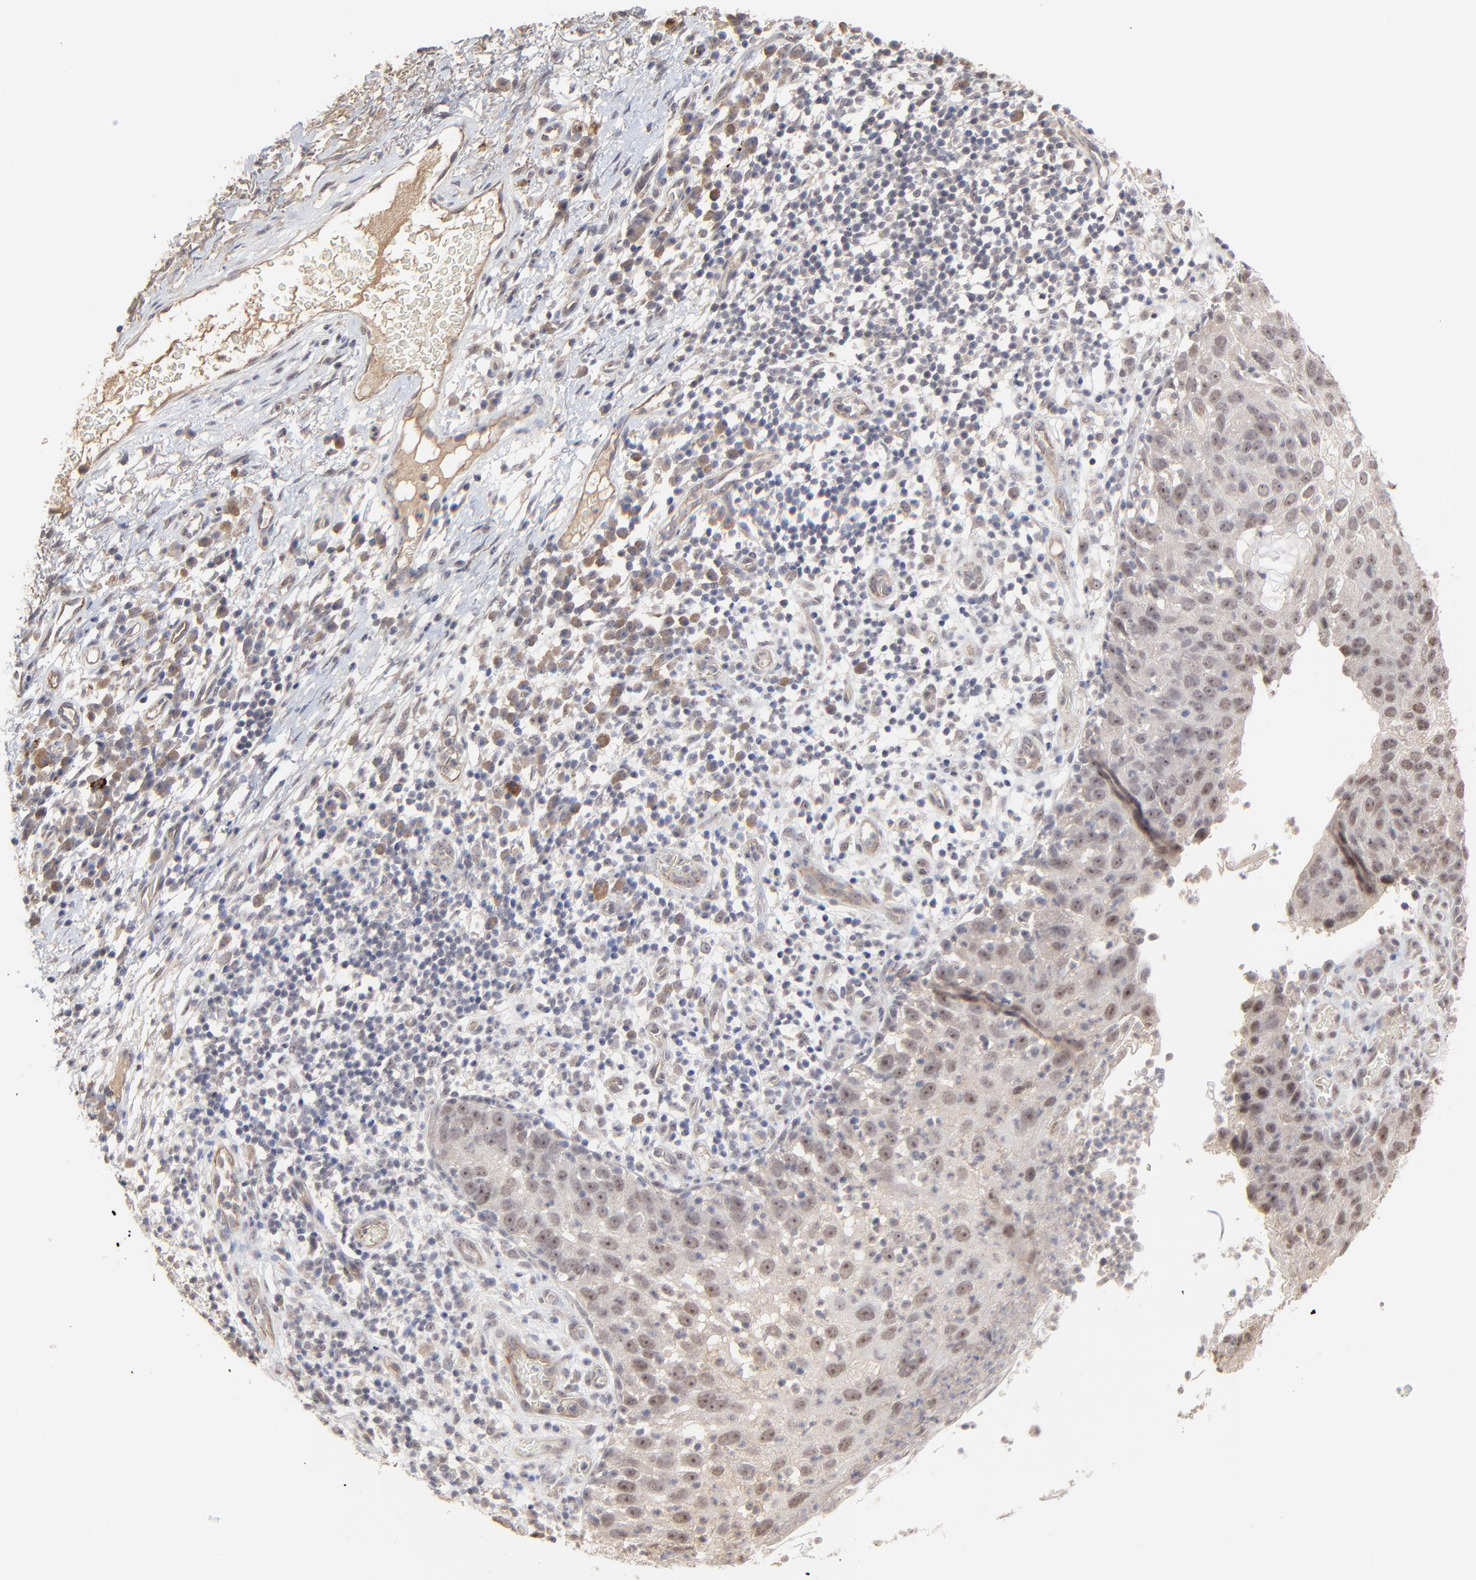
{"staining": {"intensity": "moderate", "quantity": "25%-75%", "location": "nuclear"}, "tissue": "skin cancer", "cell_type": "Tumor cells", "image_type": "cancer", "snomed": [{"axis": "morphology", "description": "Squamous cell carcinoma, NOS"}, {"axis": "topography", "description": "Skin"}], "caption": "About 25%-75% of tumor cells in skin cancer (squamous cell carcinoma) display moderate nuclear protein staining as visualized by brown immunohistochemical staining.", "gene": "FAM199X", "patient": {"sex": "male", "age": 87}}